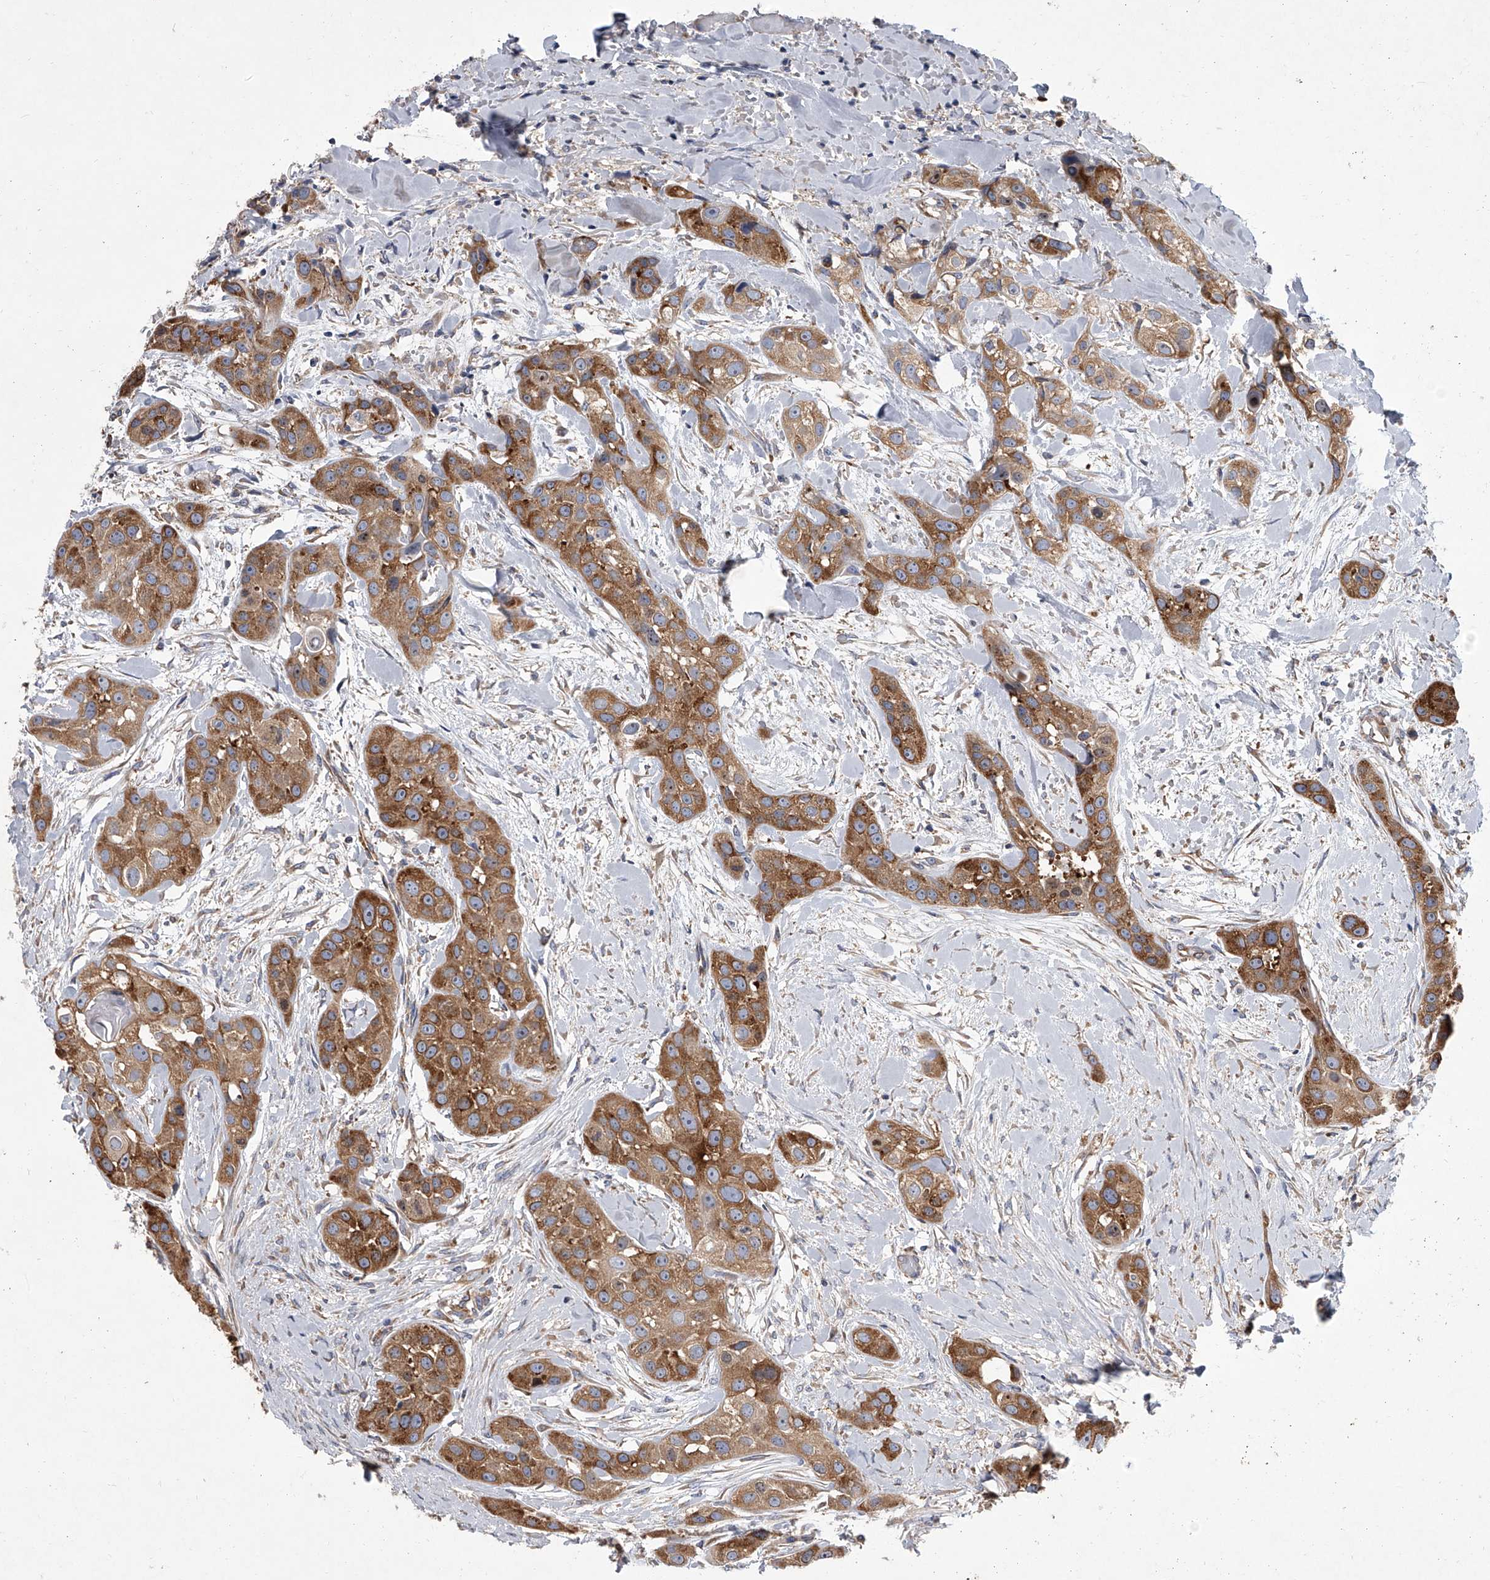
{"staining": {"intensity": "moderate", "quantity": ">75%", "location": "cytoplasmic/membranous"}, "tissue": "head and neck cancer", "cell_type": "Tumor cells", "image_type": "cancer", "snomed": [{"axis": "morphology", "description": "Normal tissue, NOS"}, {"axis": "morphology", "description": "Squamous cell carcinoma, NOS"}, {"axis": "topography", "description": "Skeletal muscle"}, {"axis": "topography", "description": "Head-Neck"}], "caption": "Head and neck cancer stained with a protein marker demonstrates moderate staining in tumor cells.", "gene": "EIF2S2", "patient": {"sex": "male", "age": 51}}